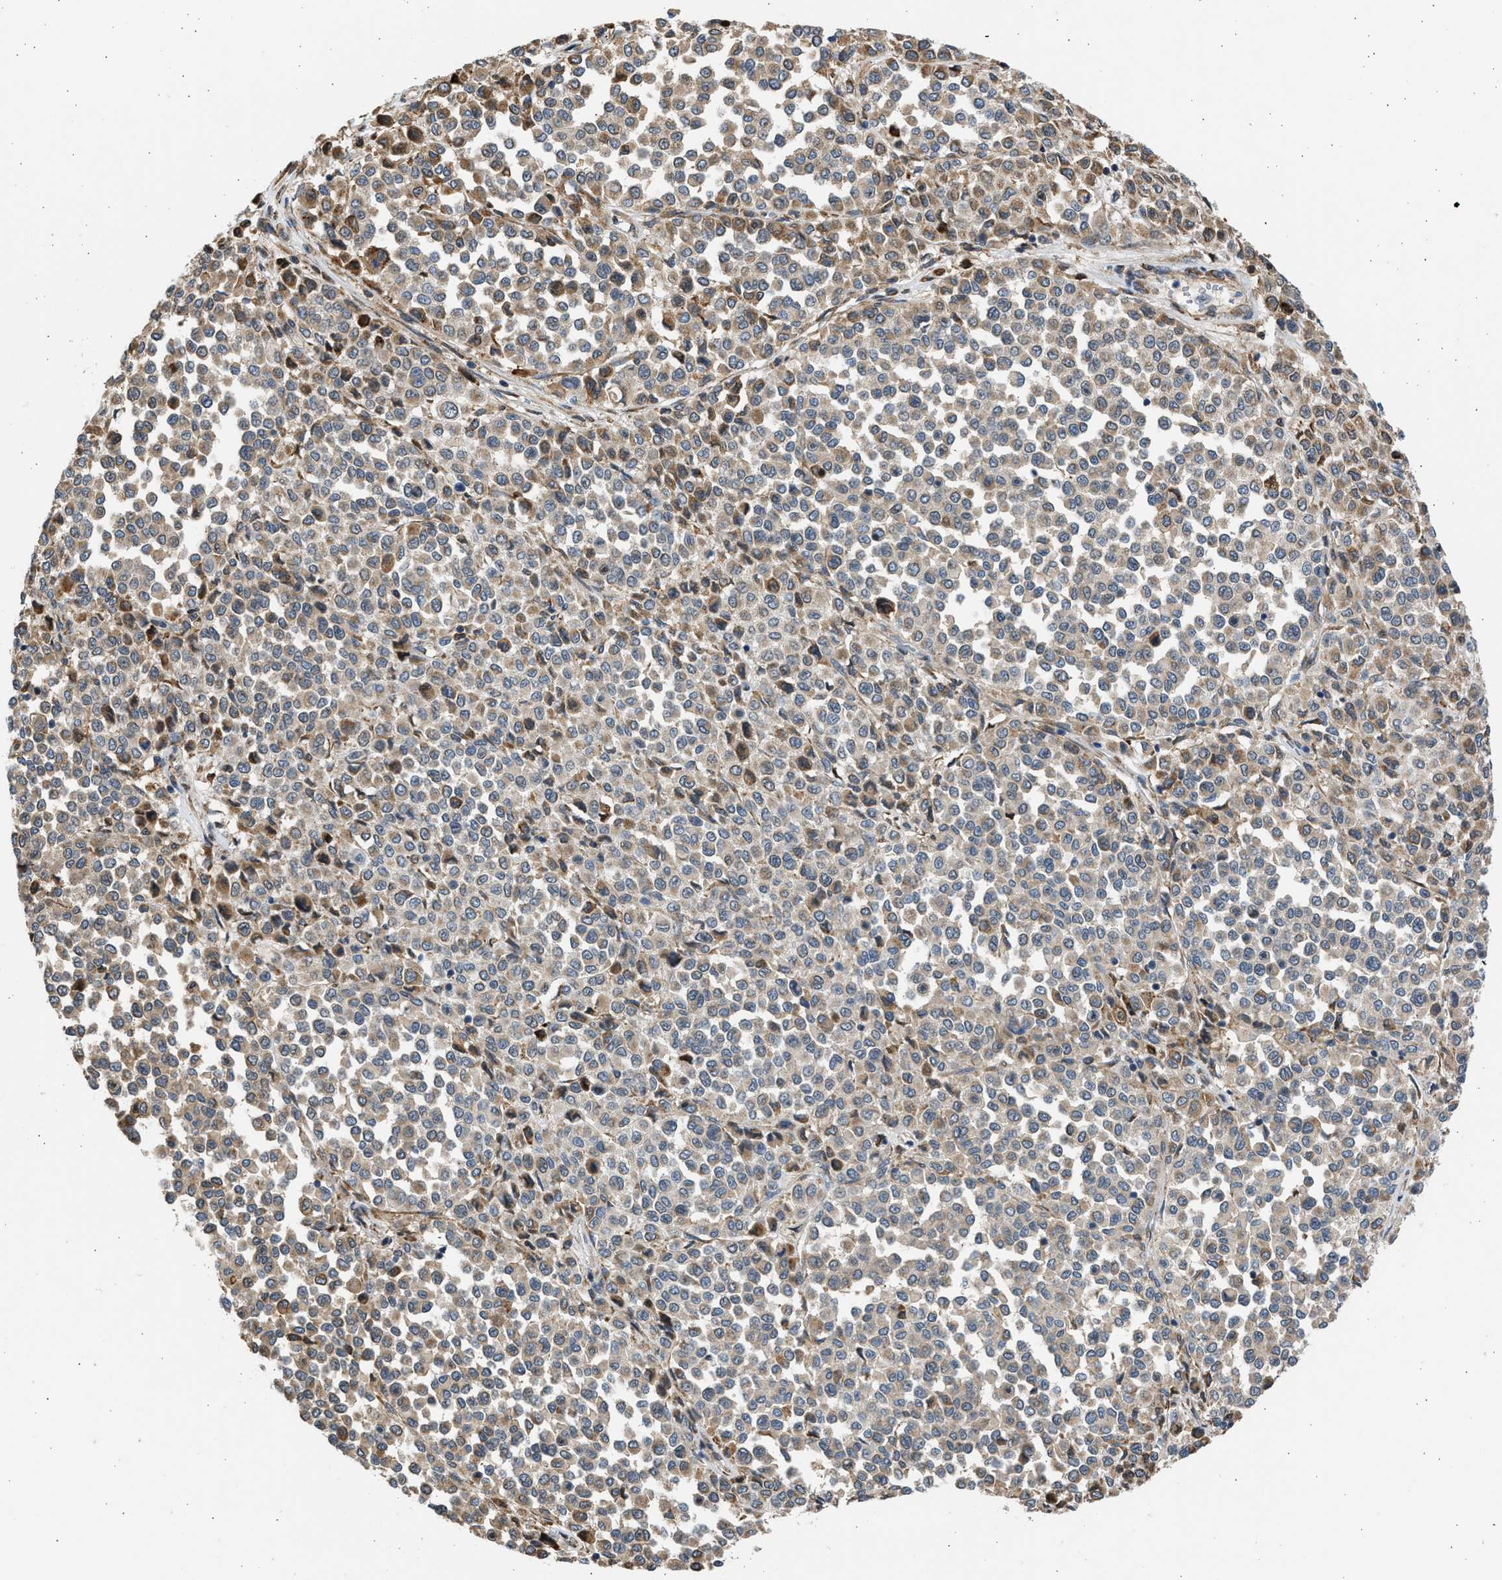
{"staining": {"intensity": "weak", "quantity": ">75%", "location": "cytoplasmic/membranous"}, "tissue": "melanoma", "cell_type": "Tumor cells", "image_type": "cancer", "snomed": [{"axis": "morphology", "description": "Malignant melanoma, Metastatic site"}, {"axis": "topography", "description": "Pancreas"}], "caption": "Immunohistochemical staining of malignant melanoma (metastatic site) exhibits weak cytoplasmic/membranous protein expression in about >75% of tumor cells.", "gene": "PLD2", "patient": {"sex": "female", "age": 30}}